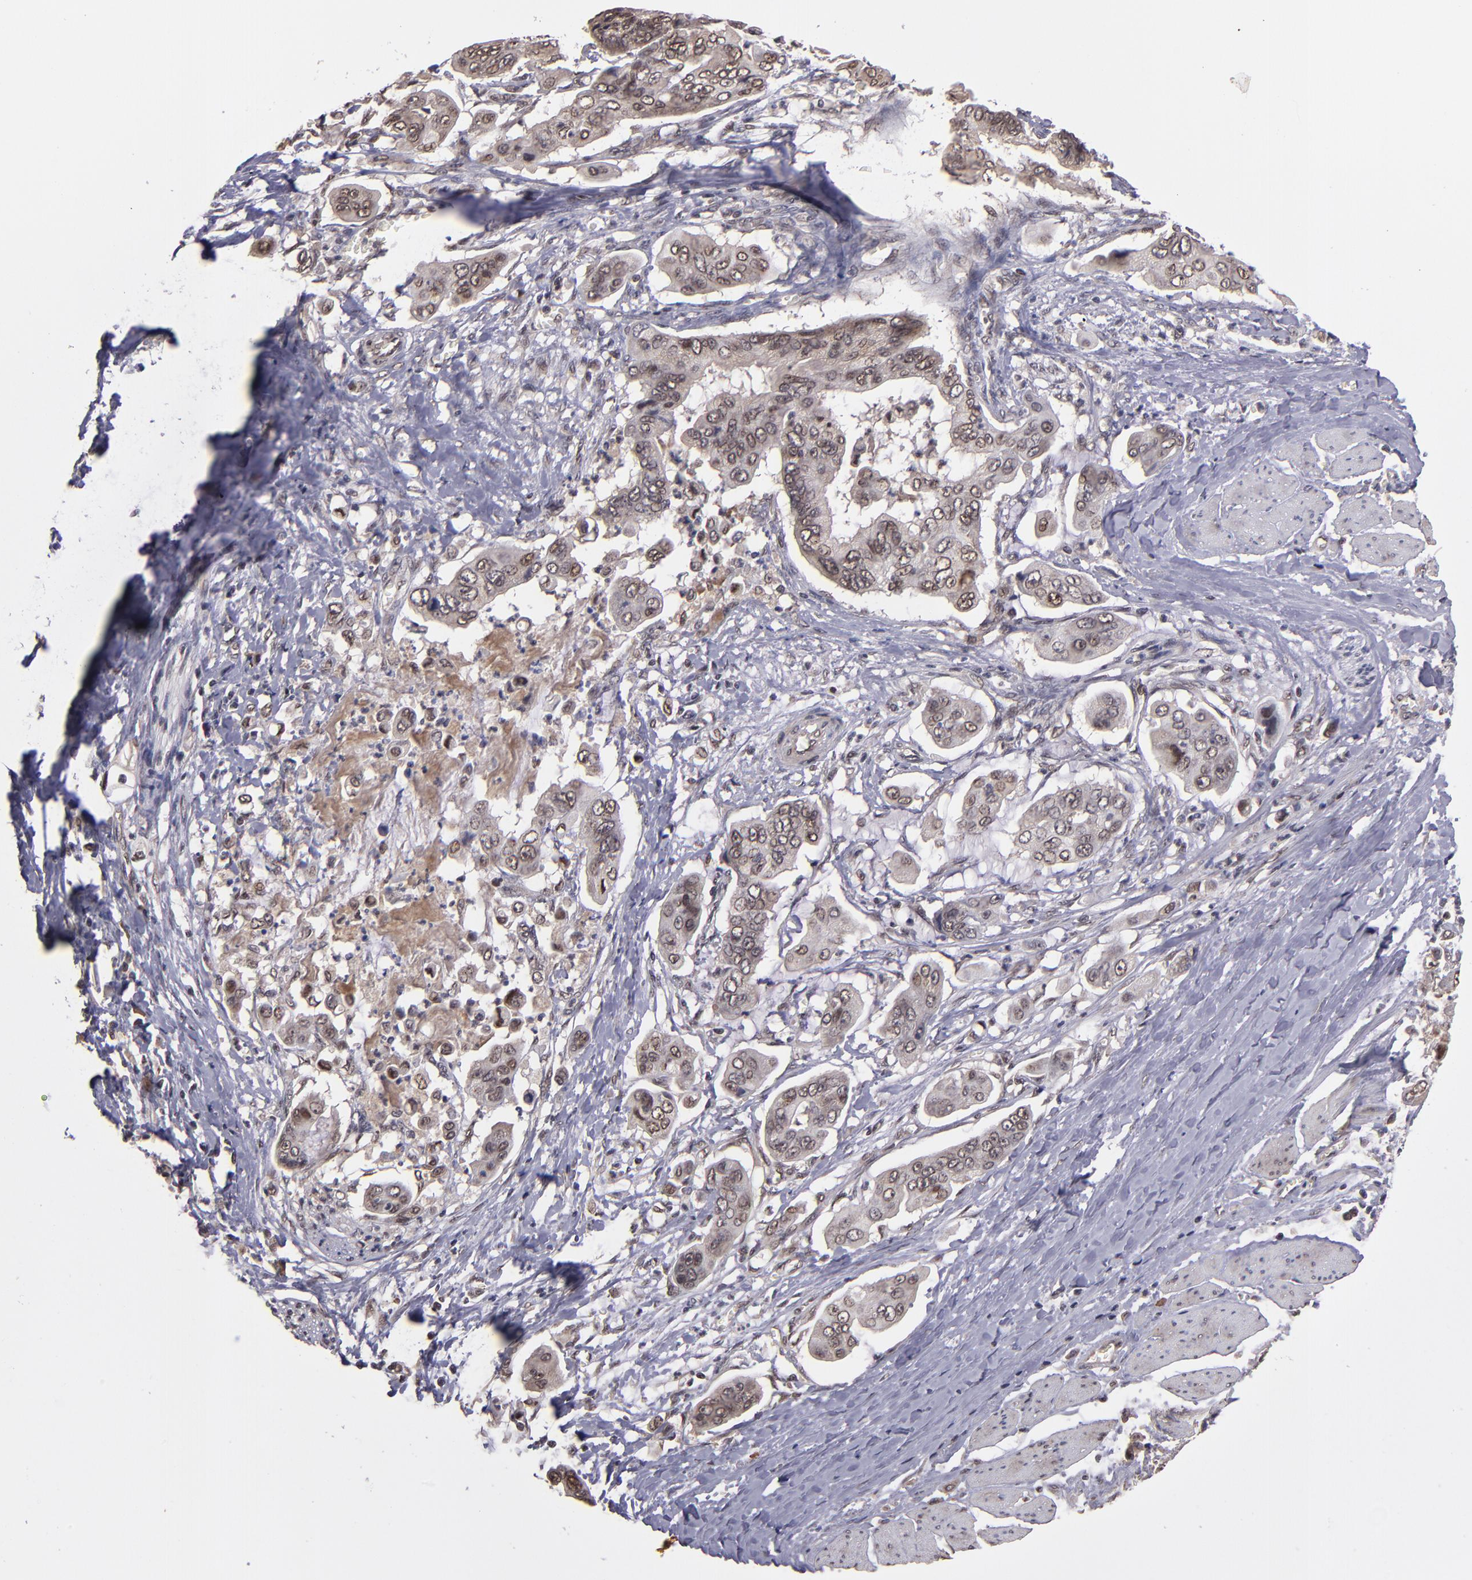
{"staining": {"intensity": "moderate", "quantity": ">75%", "location": "cytoplasmic/membranous,nuclear"}, "tissue": "stomach cancer", "cell_type": "Tumor cells", "image_type": "cancer", "snomed": [{"axis": "morphology", "description": "Adenocarcinoma, NOS"}, {"axis": "topography", "description": "Stomach, upper"}], "caption": "Protein expression analysis of stomach cancer demonstrates moderate cytoplasmic/membranous and nuclear positivity in about >75% of tumor cells.", "gene": "ABHD12B", "patient": {"sex": "male", "age": 80}}